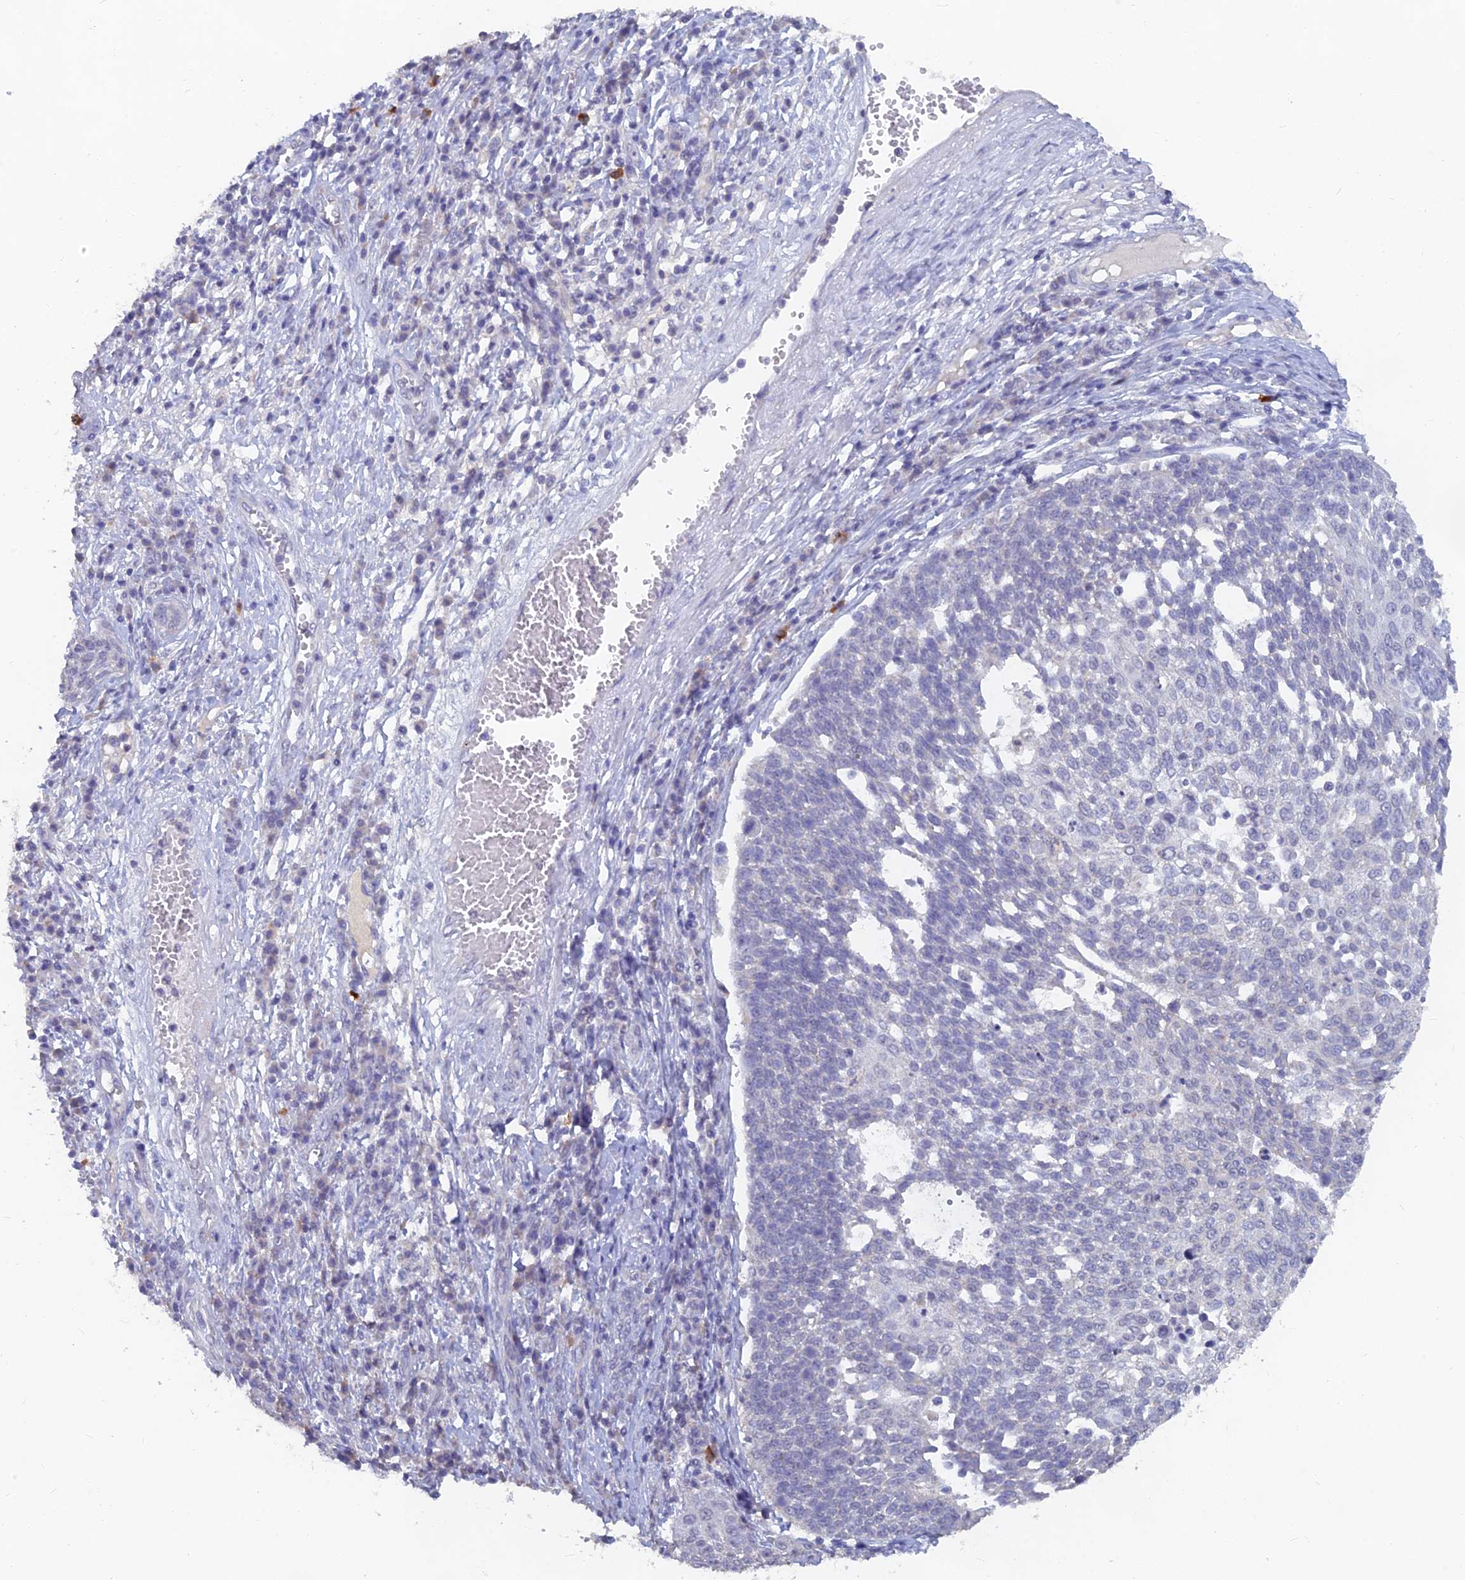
{"staining": {"intensity": "negative", "quantity": "none", "location": "none"}, "tissue": "cervical cancer", "cell_type": "Tumor cells", "image_type": "cancer", "snomed": [{"axis": "morphology", "description": "Squamous cell carcinoma, NOS"}, {"axis": "topography", "description": "Cervix"}], "caption": "Squamous cell carcinoma (cervical) was stained to show a protein in brown. There is no significant expression in tumor cells.", "gene": "LRIF1", "patient": {"sex": "female", "age": 34}}